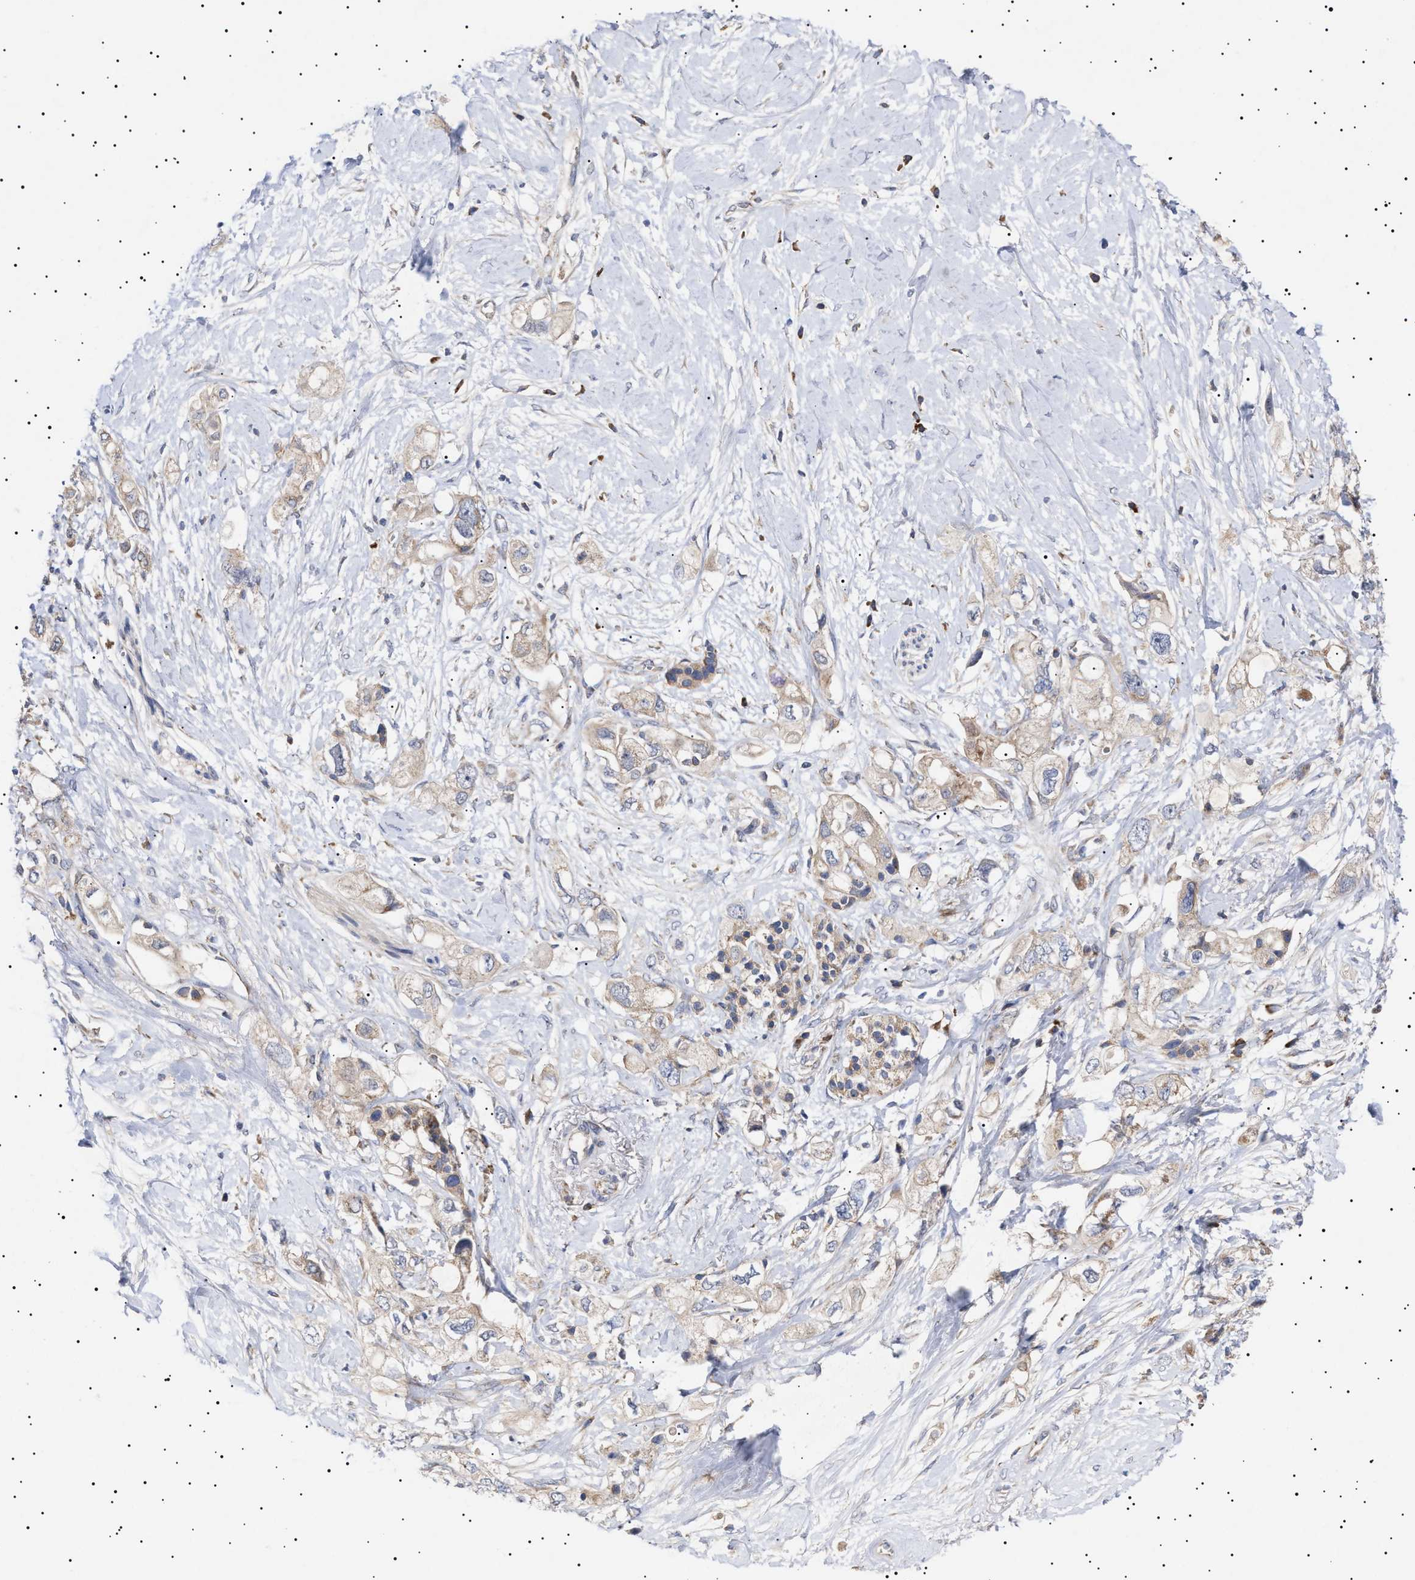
{"staining": {"intensity": "weak", "quantity": ">75%", "location": "cytoplasmic/membranous"}, "tissue": "pancreatic cancer", "cell_type": "Tumor cells", "image_type": "cancer", "snomed": [{"axis": "morphology", "description": "Adenocarcinoma, NOS"}, {"axis": "topography", "description": "Pancreas"}], "caption": "Pancreatic cancer (adenocarcinoma) stained with immunohistochemistry shows weak cytoplasmic/membranous positivity in approximately >75% of tumor cells.", "gene": "MRPL10", "patient": {"sex": "female", "age": 56}}